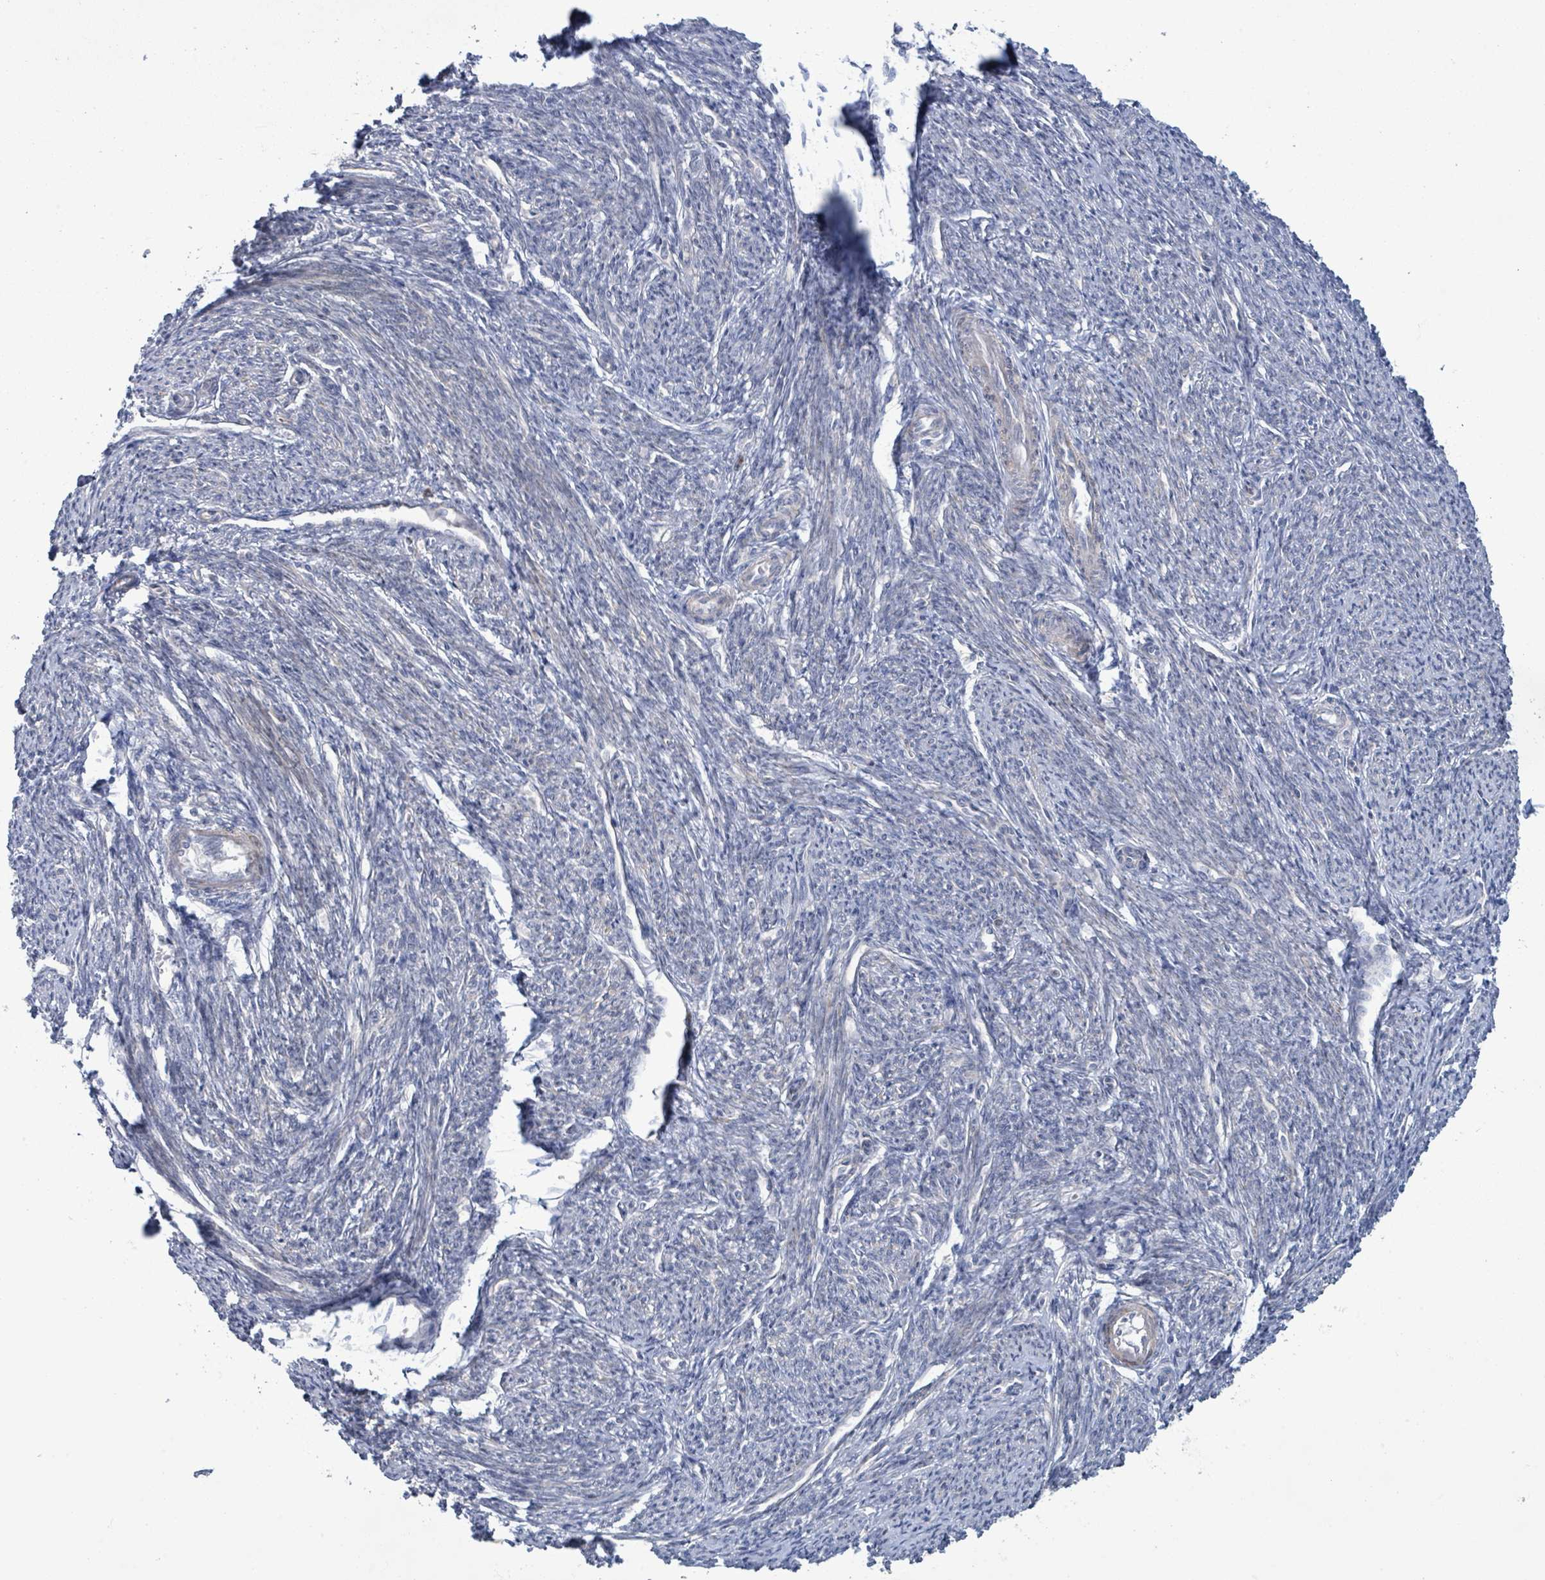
{"staining": {"intensity": "moderate", "quantity": "25%-75%", "location": "cytoplasmic/membranous"}, "tissue": "smooth muscle", "cell_type": "Smooth muscle cells", "image_type": "normal", "snomed": [{"axis": "morphology", "description": "Normal tissue, NOS"}, {"axis": "topography", "description": "Smooth muscle"}, {"axis": "topography", "description": "Fallopian tube"}], "caption": "Smooth muscle cells reveal moderate cytoplasmic/membranous expression in approximately 25%-75% of cells in normal smooth muscle.", "gene": "SLIT3", "patient": {"sex": "female", "age": 59}}